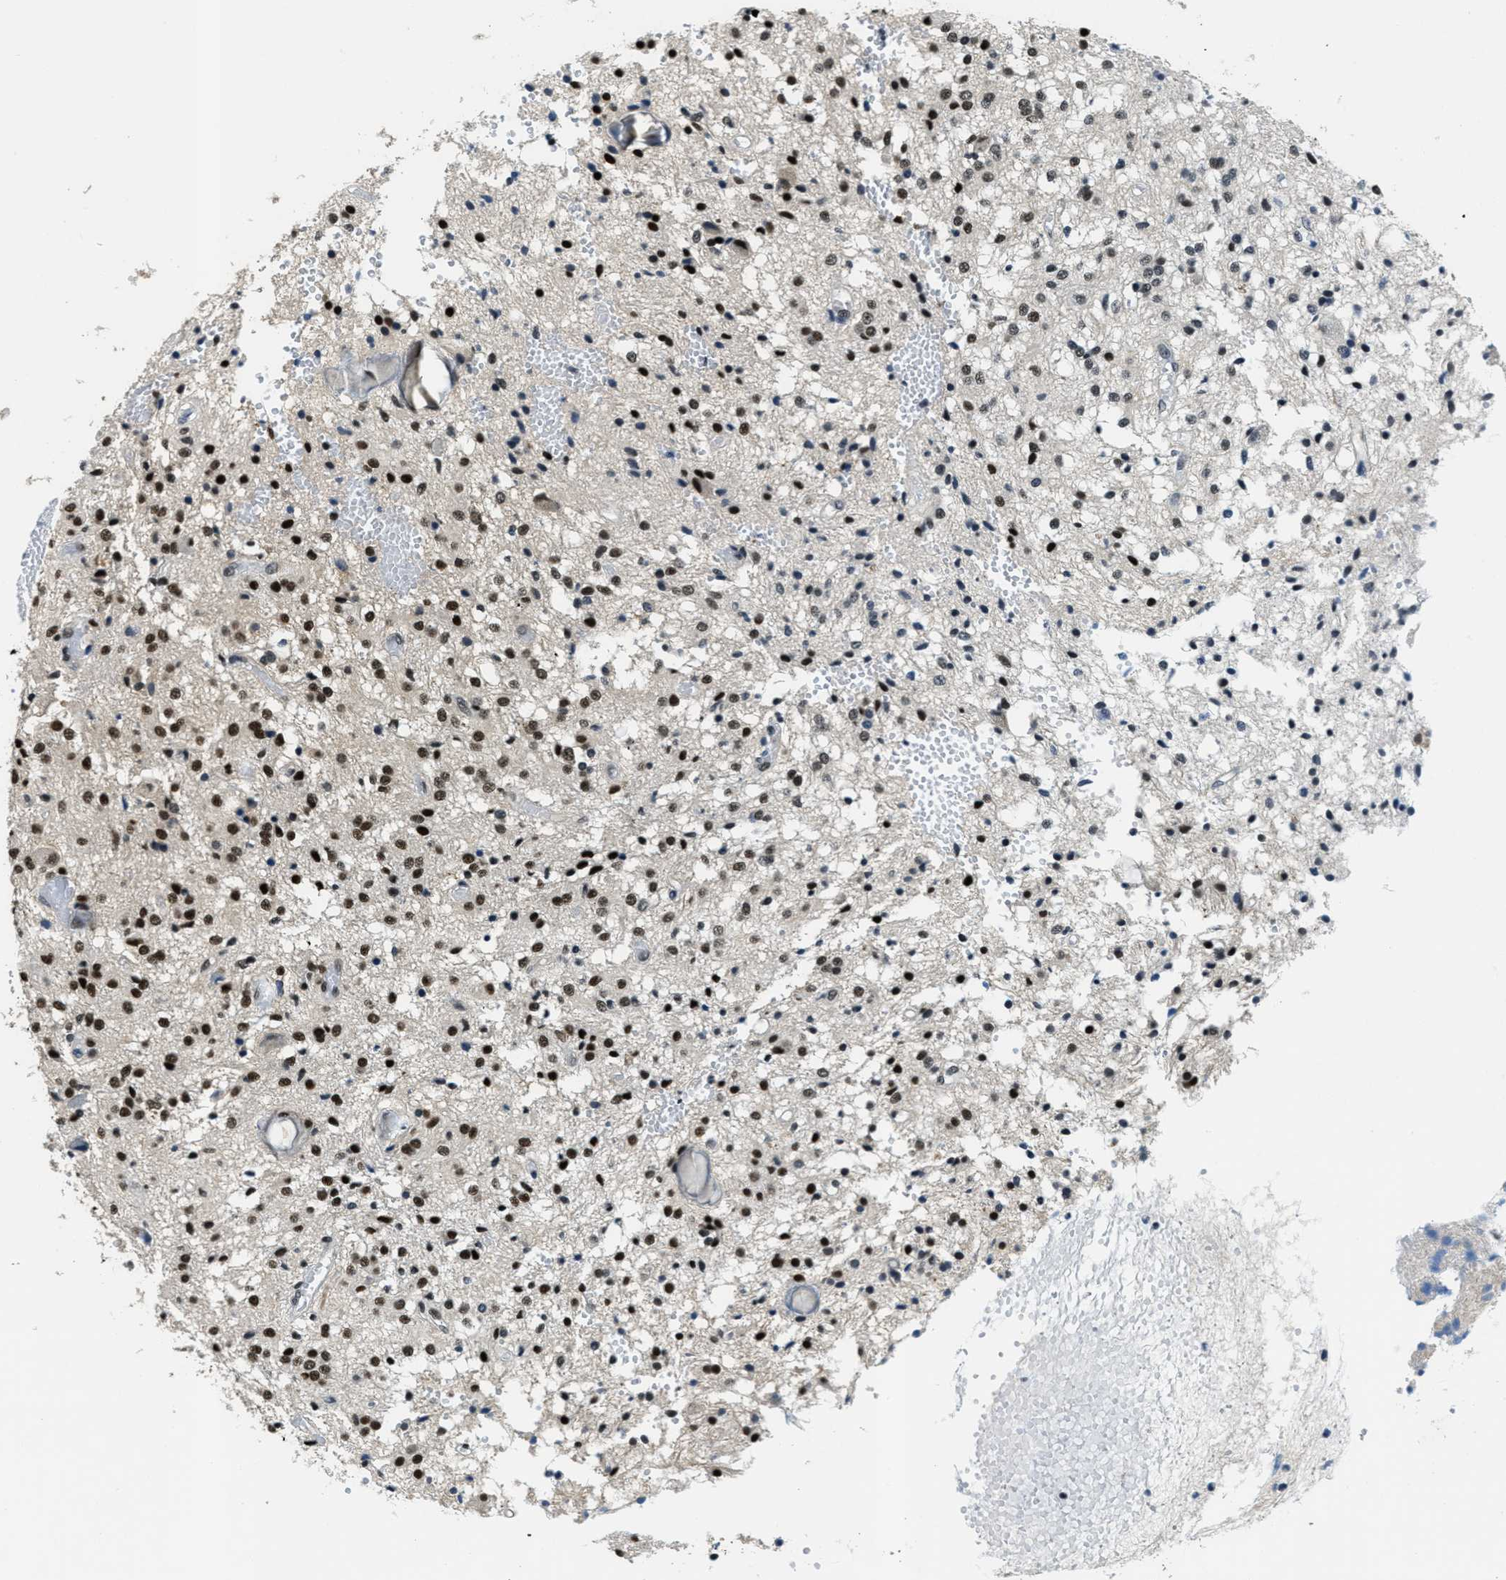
{"staining": {"intensity": "strong", "quantity": ">75%", "location": "nuclear"}, "tissue": "glioma", "cell_type": "Tumor cells", "image_type": "cancer", "snomed": [{"axis": "morphology", "description": "Glioma, malignant, High grade"}, {"axis": "topography", "description": "Brain"}], "caption": "Glioma was stained to show a protein in brown. There is high levels of strong nuclear positivity in about >75% of tumor cells. (Stains: DAB in brown, nuclei in blue, Microscopy: brightfield microscopy at high magnification).", "gene": "SSB", "patient": {"sex": "female", "age": 59}}